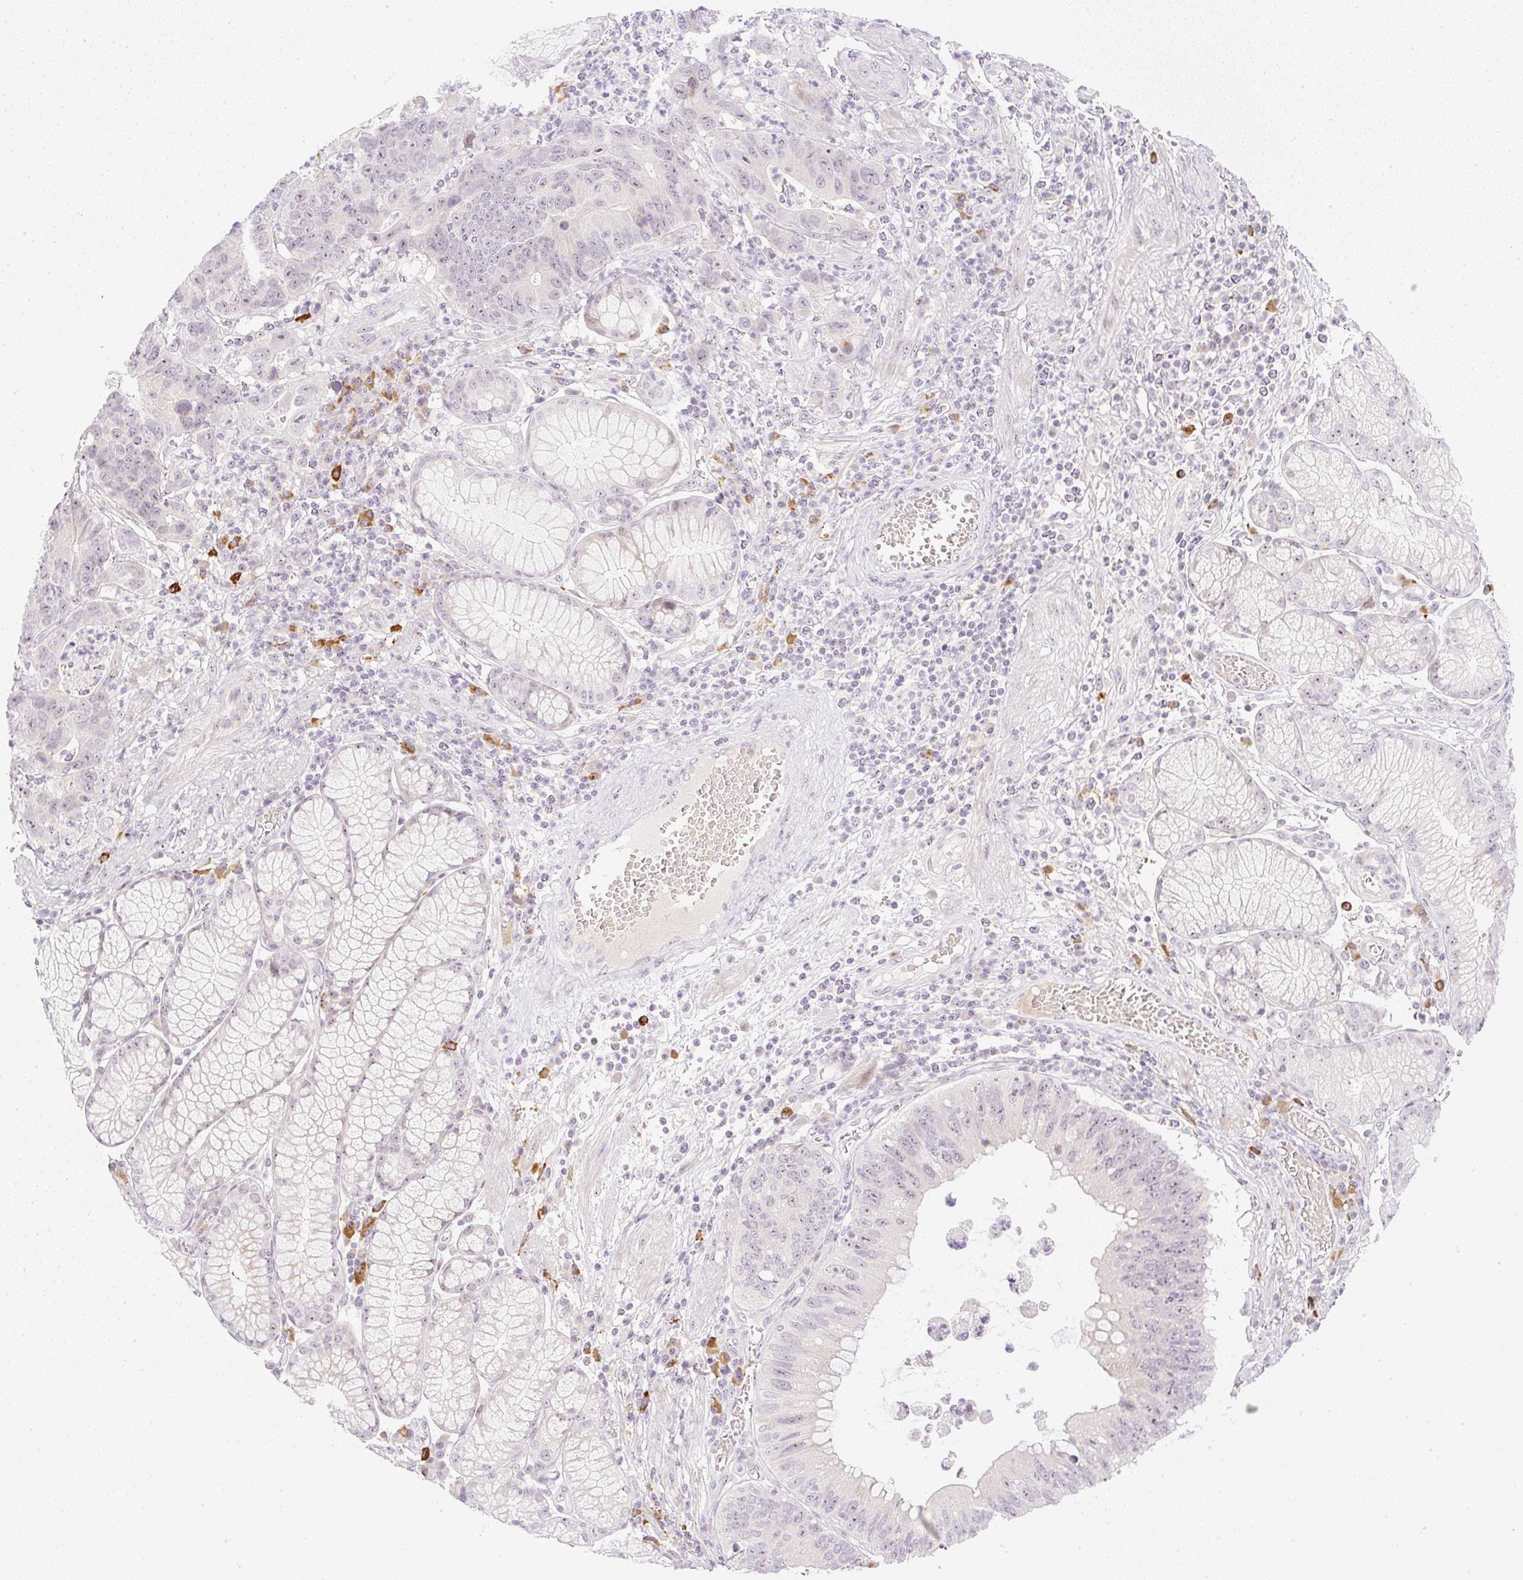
{"staining": {"intensity": "weak", "quantity": "25%-75%", "location": "nuclear"}, "tissue": "stomach cancer", "cell_type": "Tumor cells", "image_type": "cancer", "snomed": [{"axis": "morphology", "description": "Adenocarcinoma, NOS"}, {"axis": "topography", "description": "Stomach"}], "caption": "Stomach adenocarcinoma was stained to show a protein in brown. There is low levels of weak nuclear staining in approximately 25%-75% of tumor cells.", "gene": "AAR2", "patient": {"sex": "male", "age": 59}}